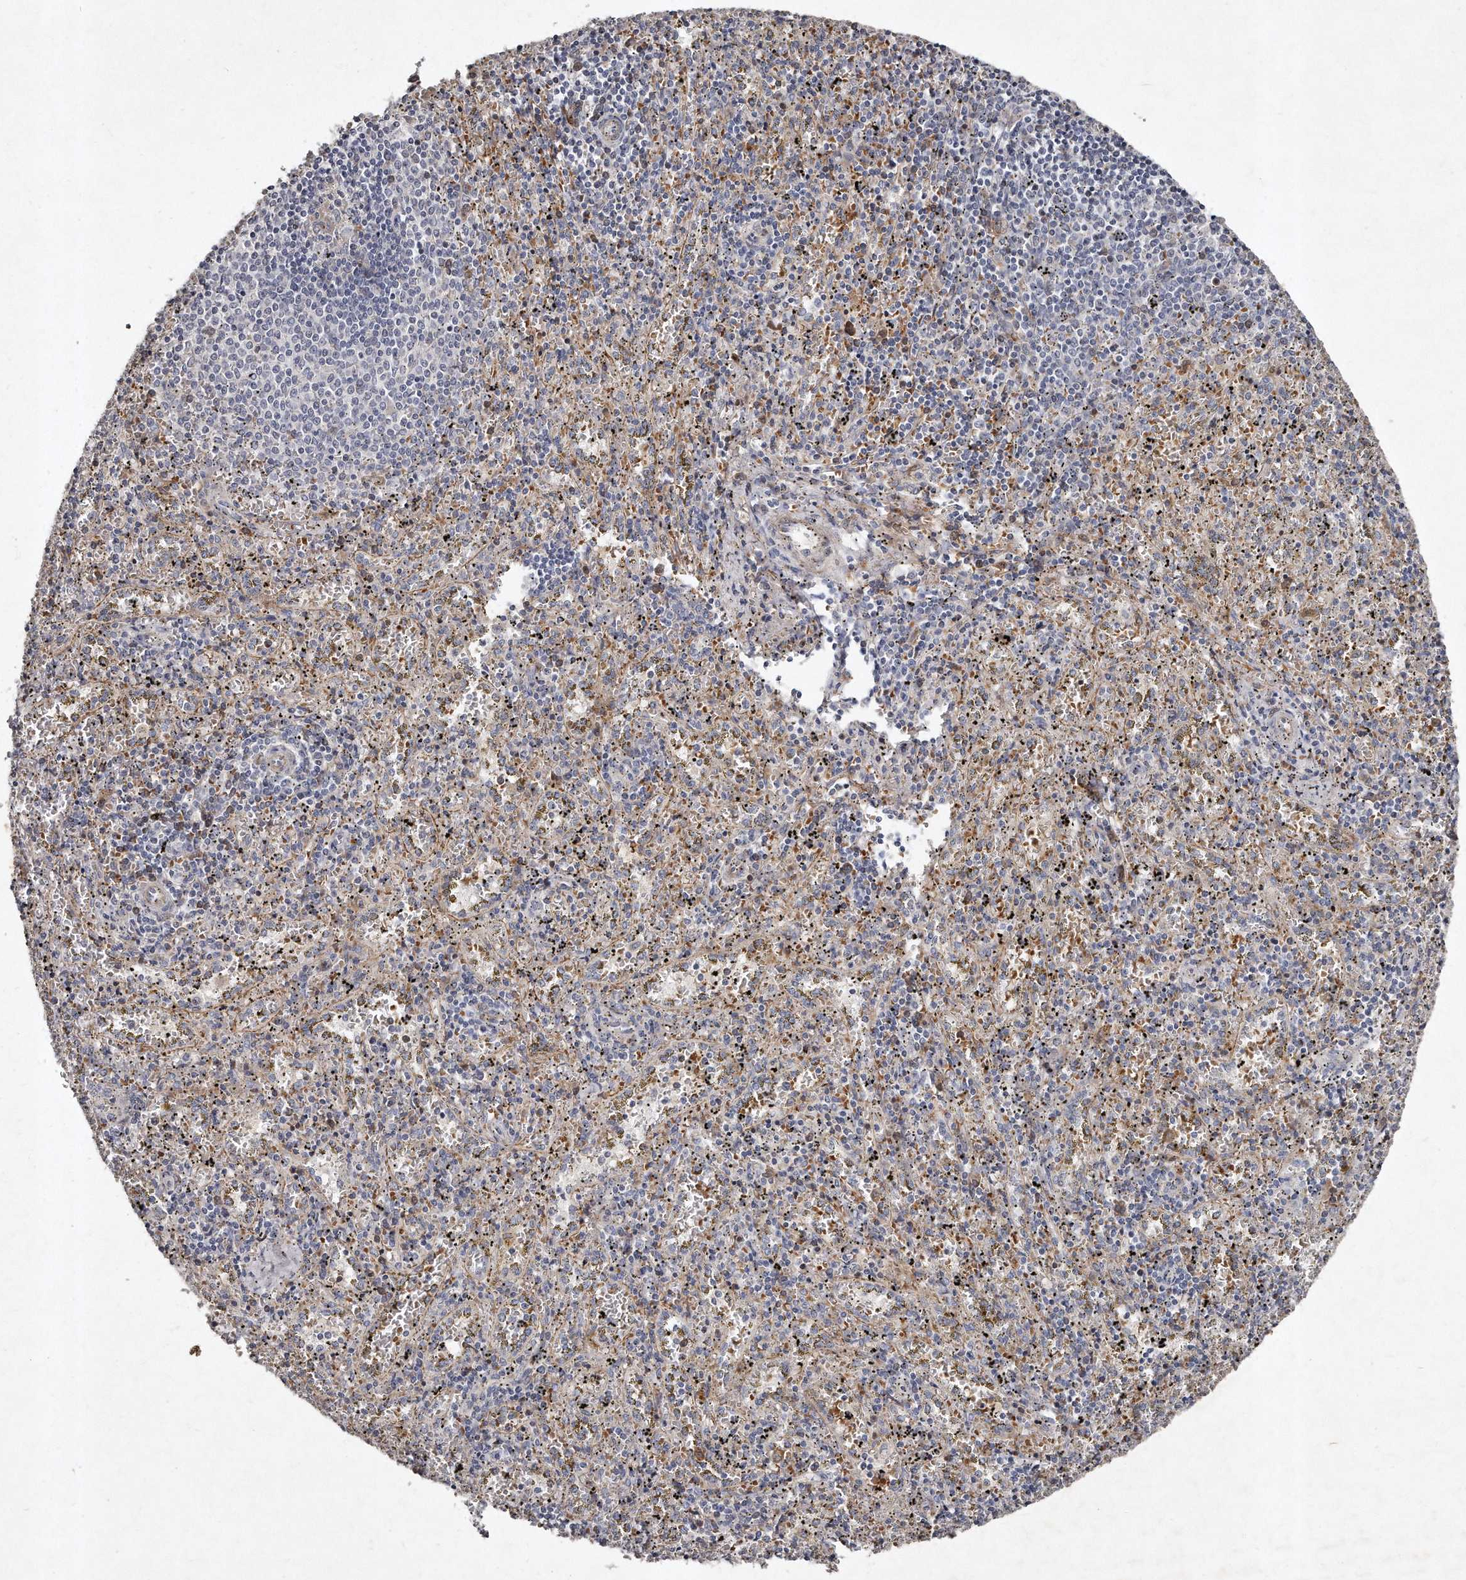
{"staining": {"intensity": "weak", "quantity": "<25%", "location": "cytoplasmic/membranous"}, "tissue": "spleen", "cell_type": "Cells in red pulp", "image_type": "normal", "snomed": [{"axis": "morphology", "description": "Normal tissue, NOS"}, {"axis": "topography", "description": "Spleen"}], "caption": "Immunohistochemistry histopathology image of normal spleen: human spleen stained with DAB (3,3'-diaminobenzidine) exhibits no significant protein staining in cells in red pulp. (Brightfield microscopy of DAB immunohistochemistry at high magnification).", "gene": "TECR", "patient": {"sex": "male", "age": 11}}